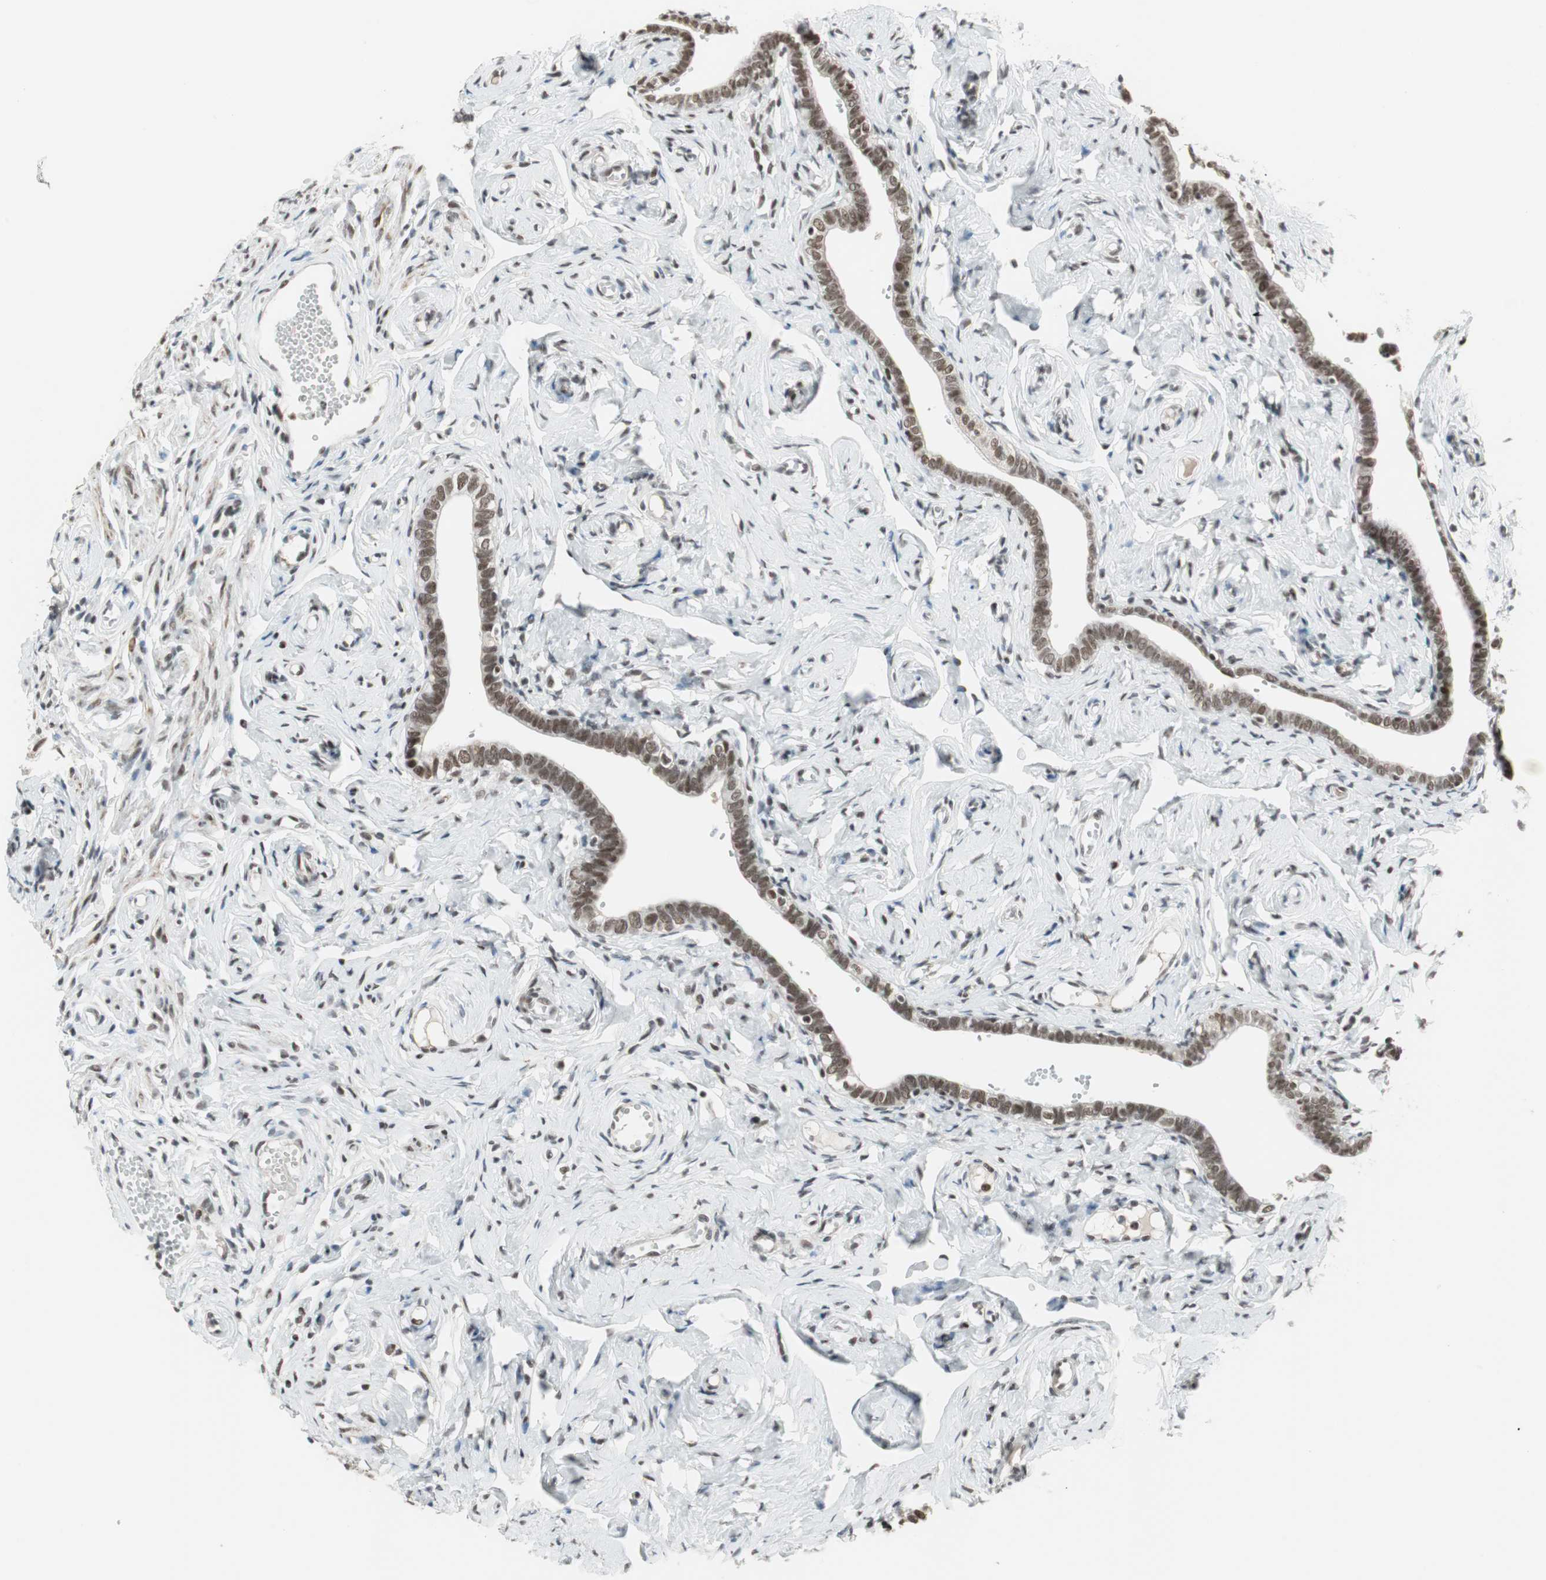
{"staining": {"intensity": "strong", "quantity": ">75%", "location": "nuclear"}, "tissue": "fallopian tube", "cell_type": "Glandular cells", "image_type": "normal", "snomed": [{"axis": "morphology", "description": "Normal tissue, NOS"}, {"axis": "topography", "description": "Fallopian tube"}], "caption": "Protein expression analysis of unremarkable human fallopian tube reveals strong nuclear expression in approximately >75% of glandular cells.", "gene": "RTF1", "patient": {"sex": "female", "age": 71}}